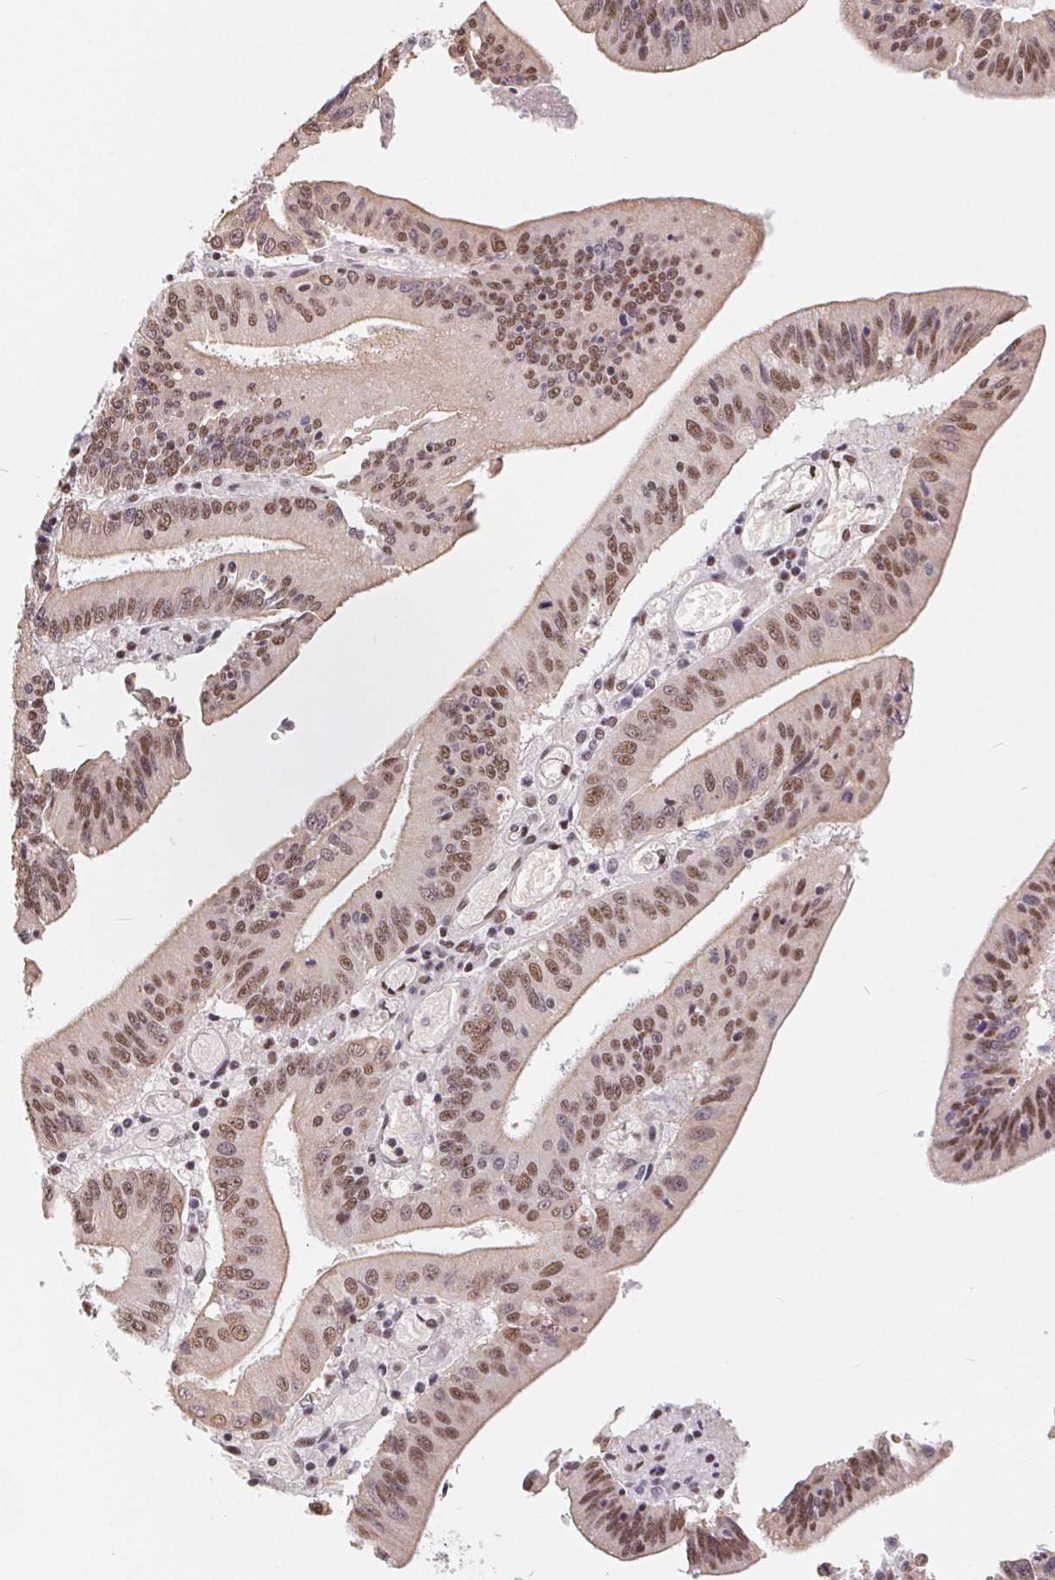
{"staining": {"intensity": "moderate", "quantity": ">75%", "location": "nuclear"}, "tissue": "stomach cancer", "cell_type": "Tumor cells", "image_type": "cancer", "snomed": [{"axis": "morphology", "description": "Adenocarcinoma, NOS"}, {"axis": "topography", "description": "Stomach, upper"}], "caption": "IHC micrograph of neoplastic tissue: adenocarcinoma (stomach) stained using immunohistochemistry reveals medium levels of moderate protein expression localized specifically in the nuclear of tumor cells, appearing as a nuclear brown color.", "gene": "TCERG1", "patient": {"sex": "male", "age": 68}}